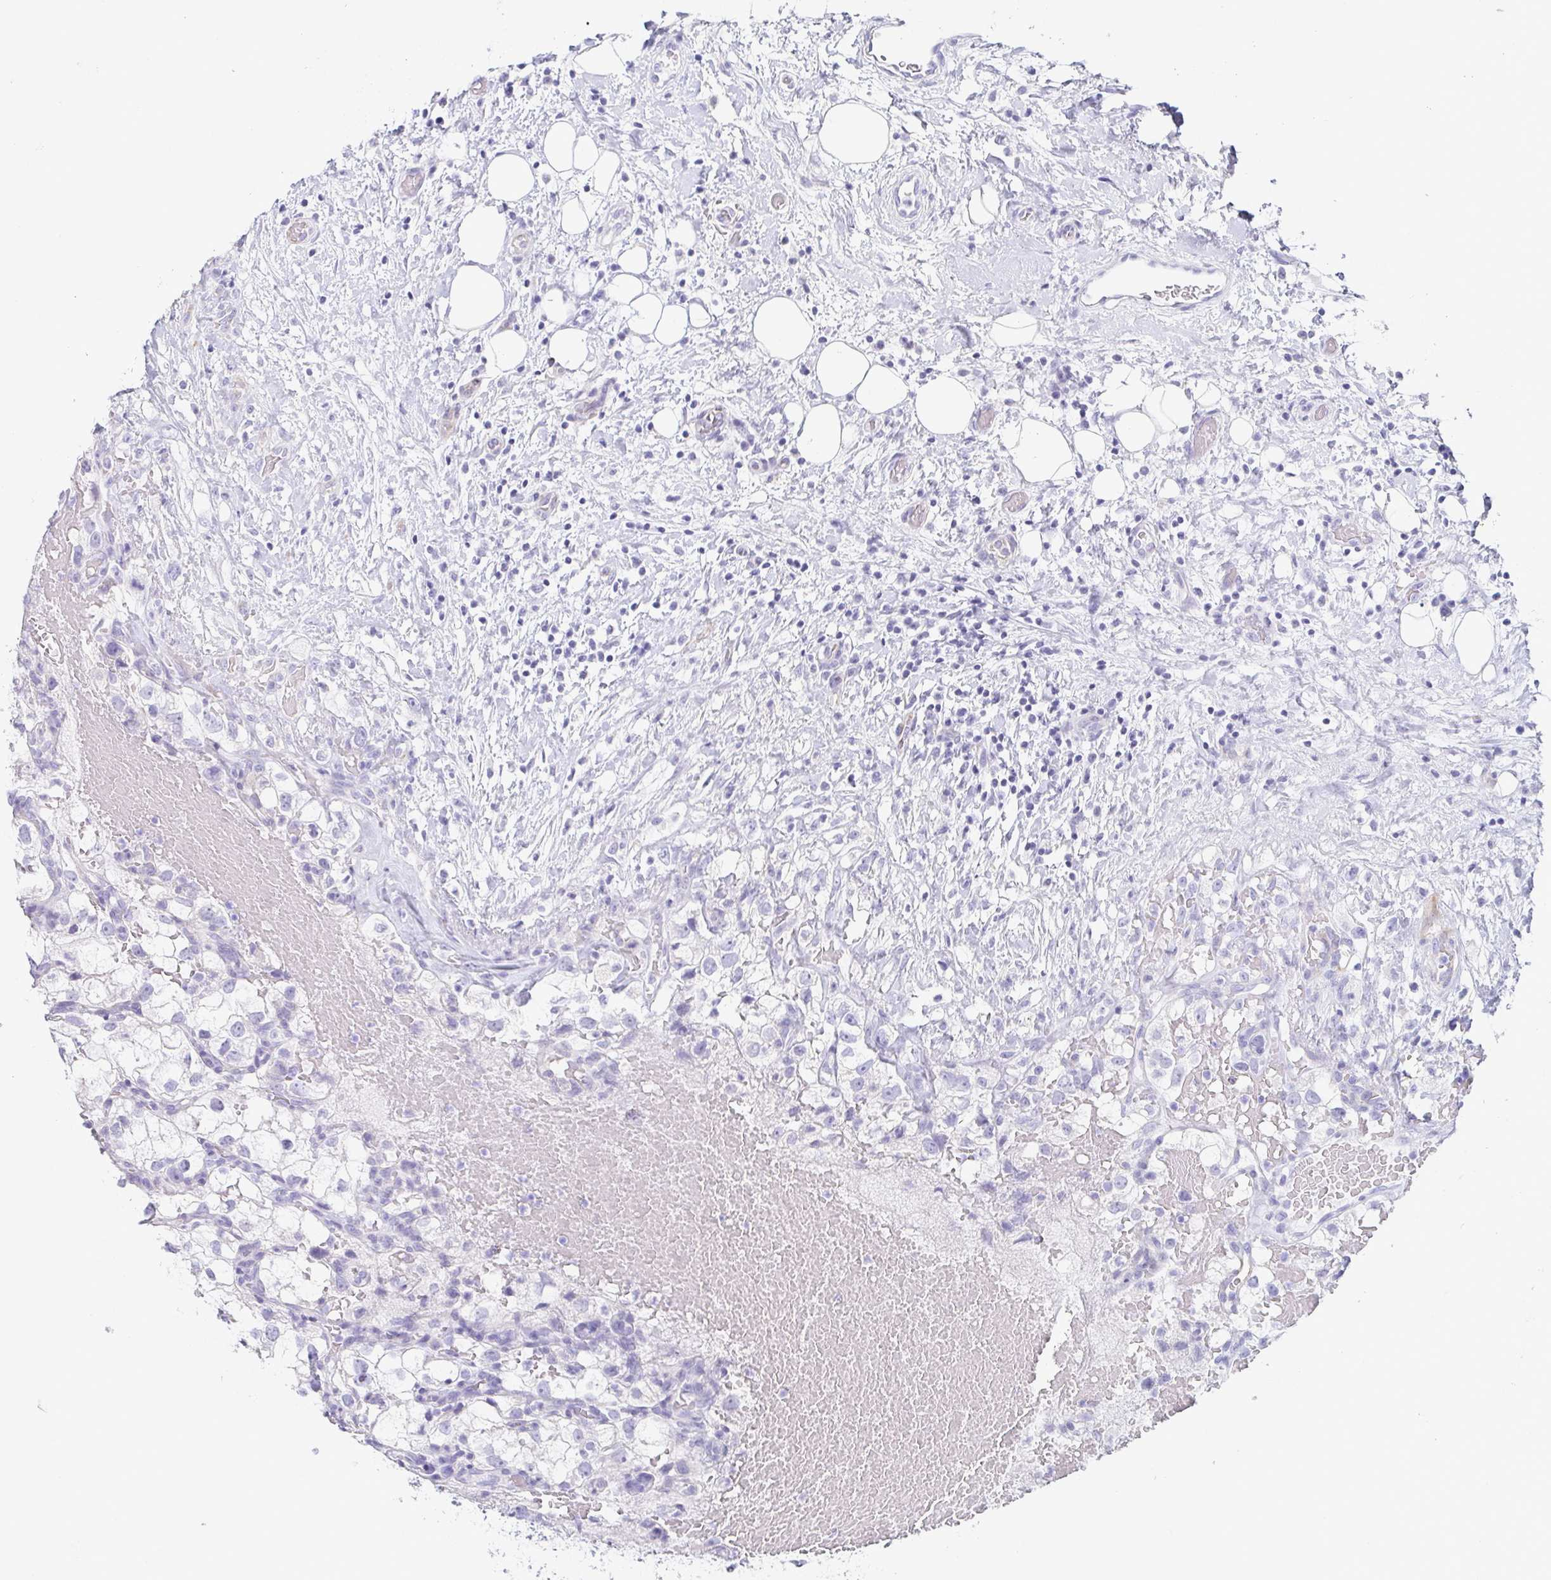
{"staining": {"intensity": "negative", "quantity": "none", "location": "none"}, "tissue": "renal cancer", "cell_type": "Tumor cells", "image_type": "cancer", "snomed": [{"axis": "morphology", "description": "Adenocarcinoma, NOS"}, {"axis": "topography", "description": "Kidney"}], "caption": "There is no significant positivity in tumor cells of adenocarcinoma (renal).", "gene": "PRR27", "patient": {"sex": "male", "age": 59}}